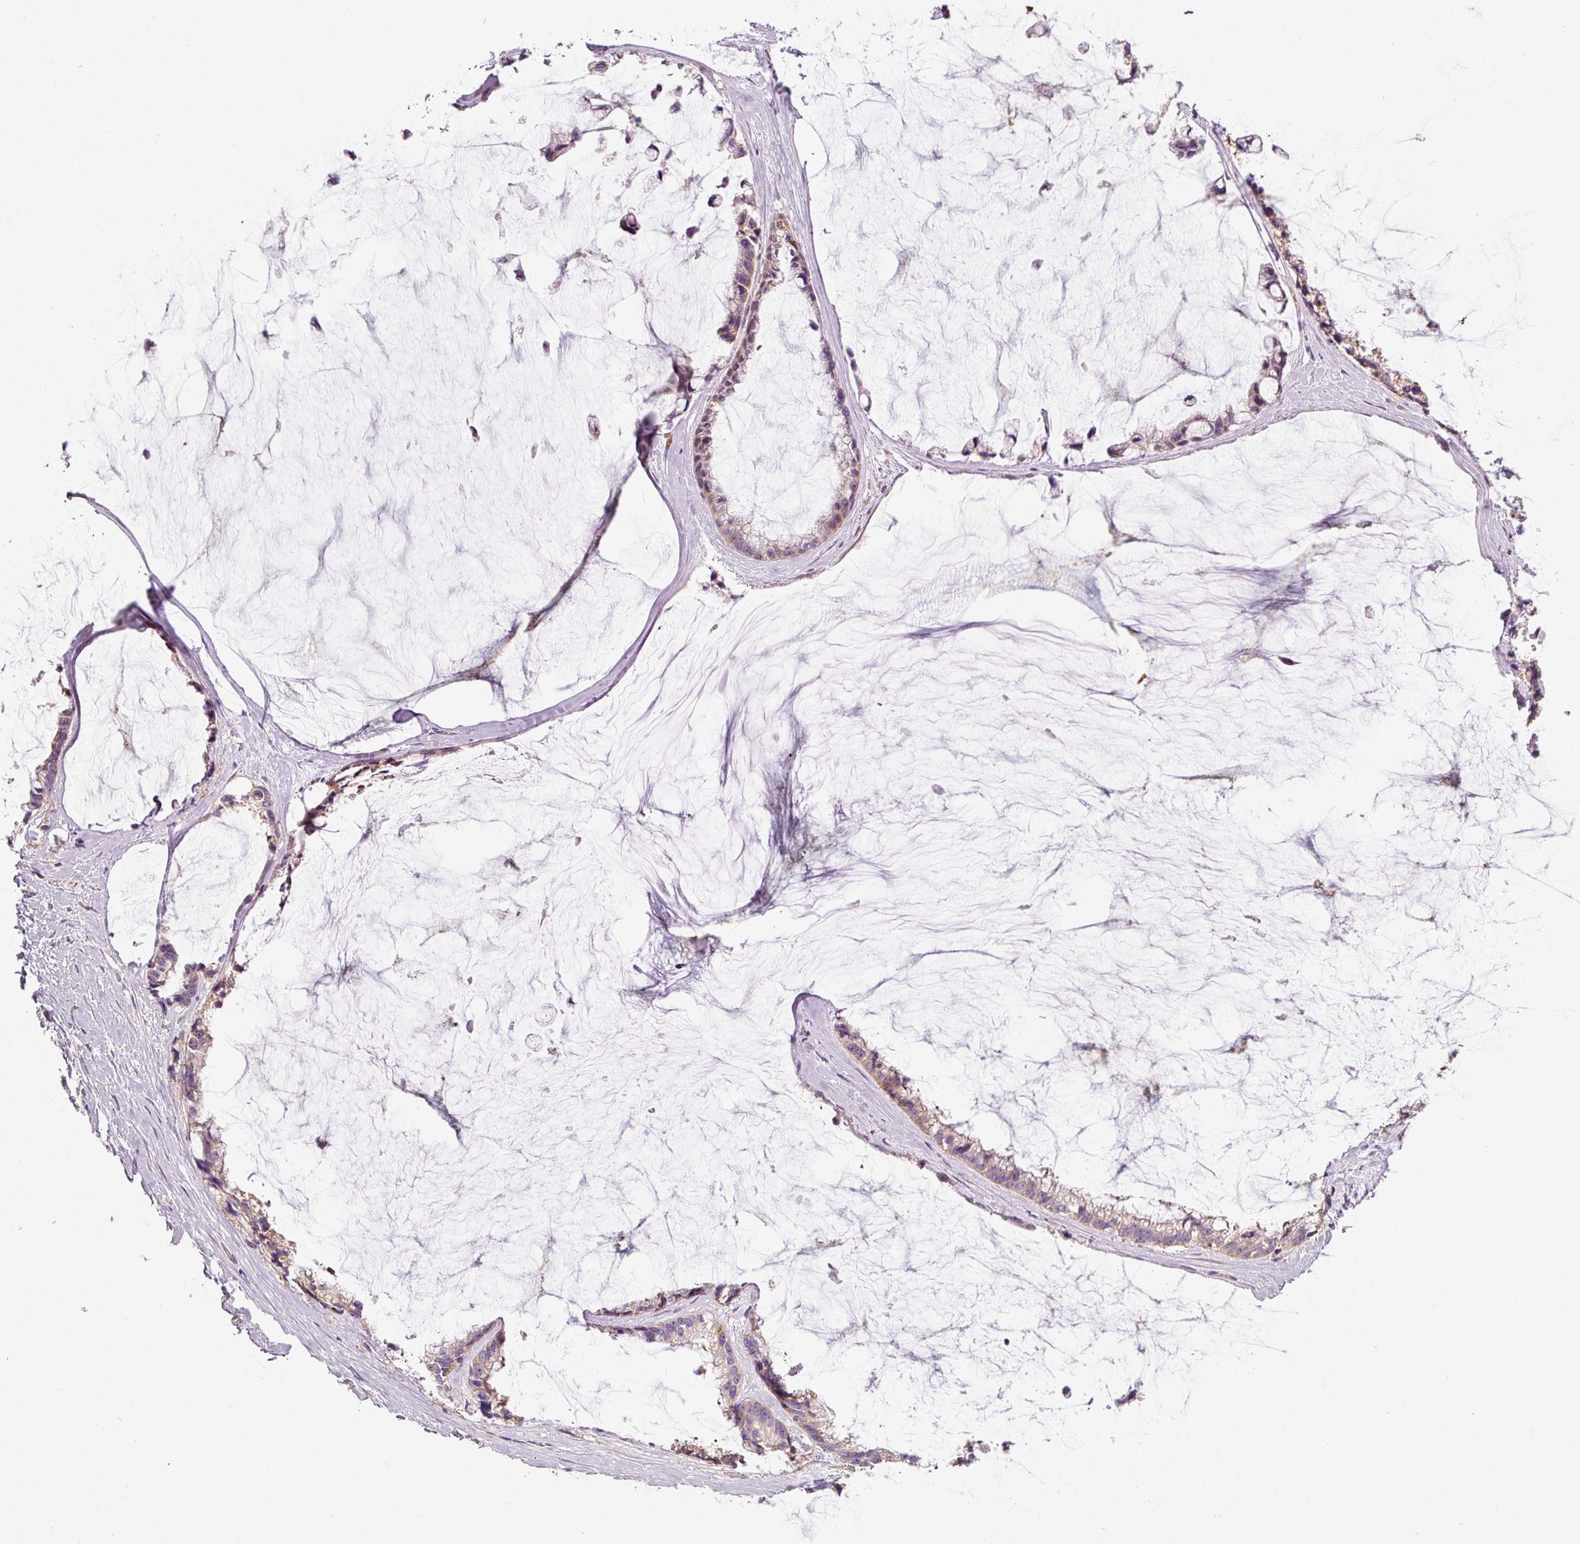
{"staining": {"intensity": "weak", "quantity": ">75%", "location": "cytoplasmic/membranous"}, "tissue": "ovarian cancer", "cell_type": "Tumor cells", "image_type": "cancer", "snomed": [{"axis": "morphology", "description": "Cystadenocarcinoma, mucinous, NOS"}, {"axis": "topography", "description": "Ovary"}], "caption": "This is an image of immunohistochemistry staining of ovarian cancer, which shows weak expression in the cytoplasmic/membranous of tumor cells.", "gene": "RPL10A", "patient": {"sex": "female", "age": 39}}